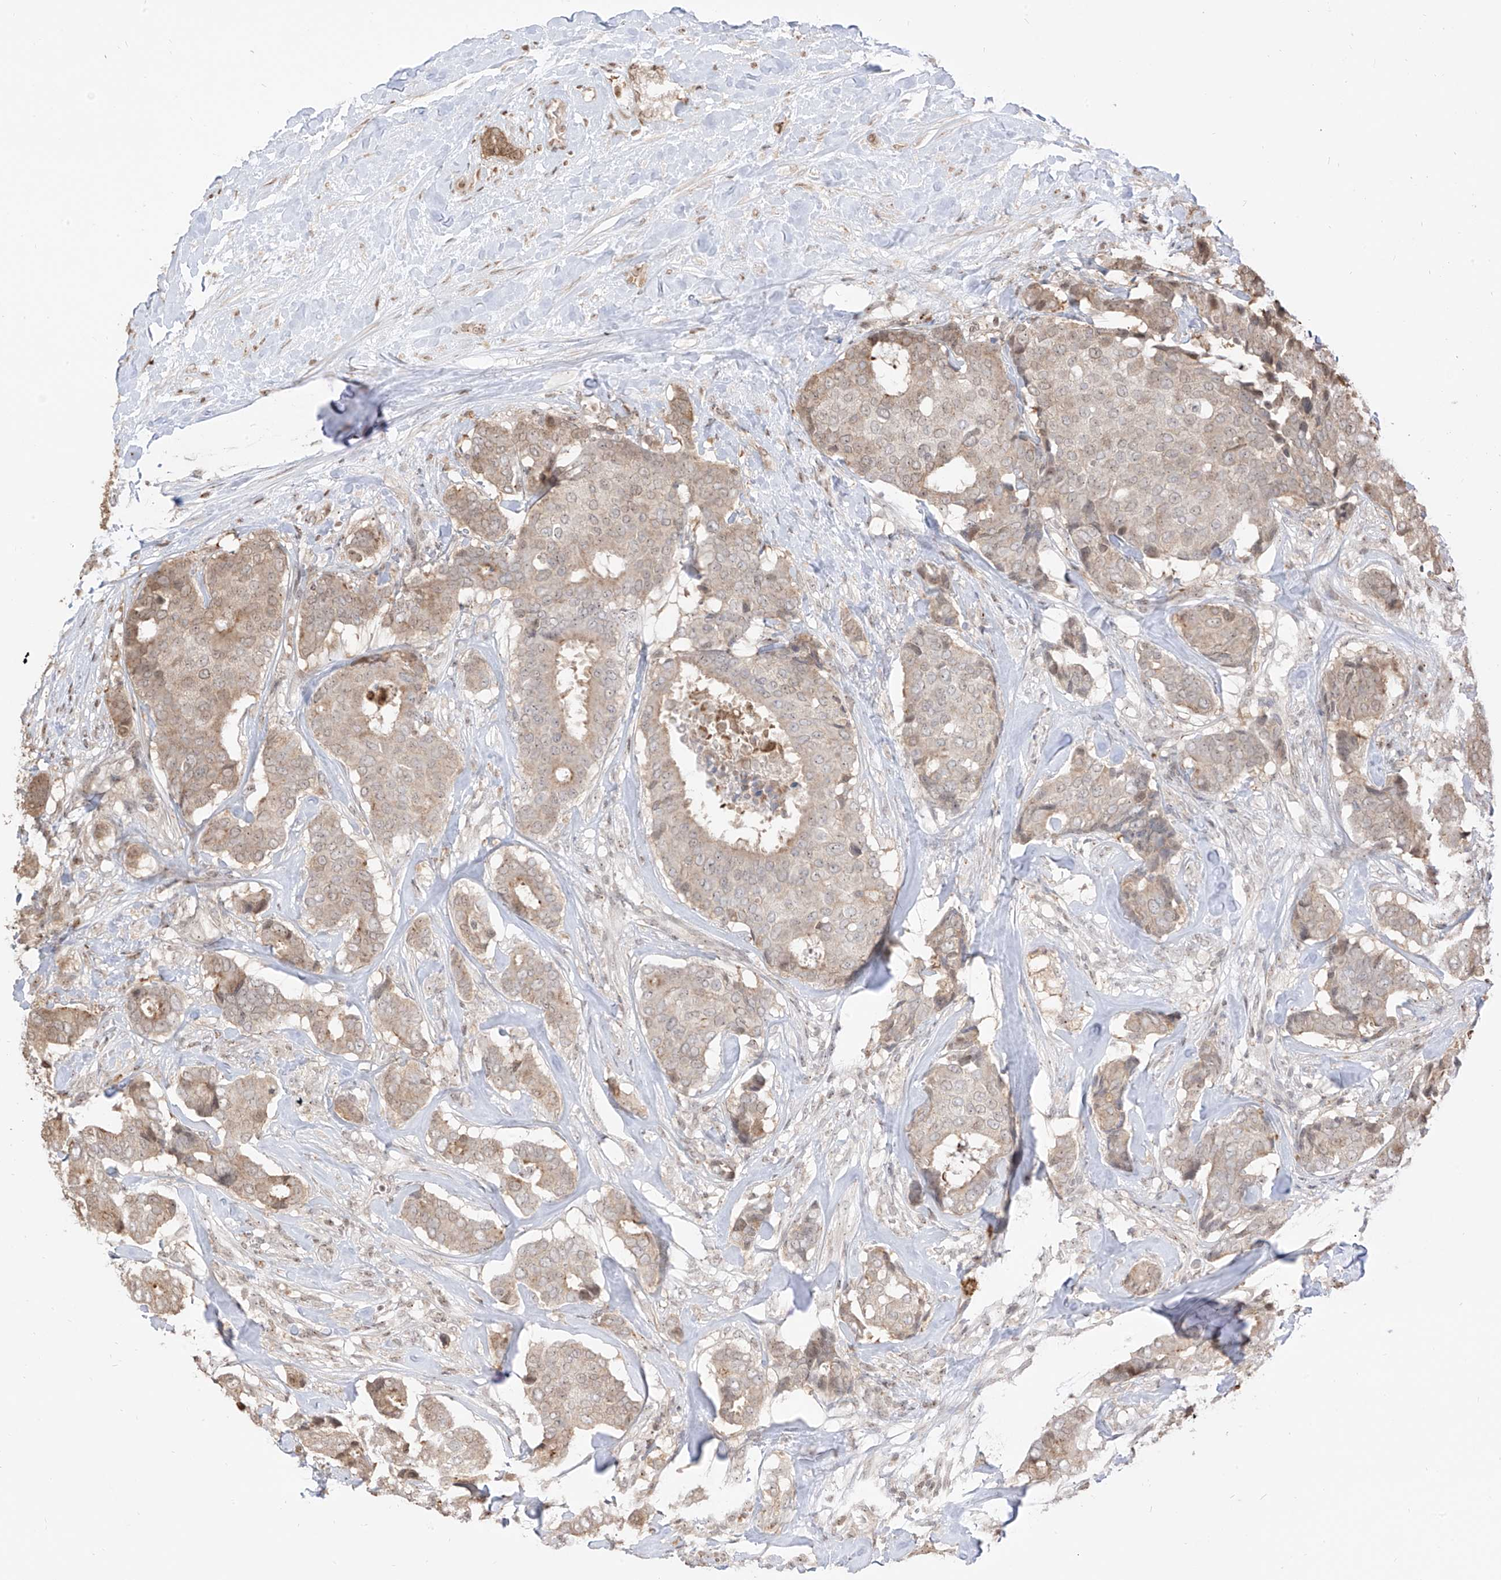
{"staining": {"intensity": "weak", "quantity": "25%-75%", "location": "cytoplasmic/membranous"}, "tissue": "breast cancer", "cell_type": "Tumor cells", "image_type": "cancer", "snomed": [{"axis": "morphology", "description": "Duct carcinoma"}, {"axis": "topography", "description": "Breast"}], "caption": "DAB immunohistochemical staining of infiltrating ductal carcinoma (breast) shows weak cytoplasmic/membranous protein positivity in about 25%-75% of tumor cells.", "gene": "VMP1", "patient": {"sex": "female", "age": 75}}